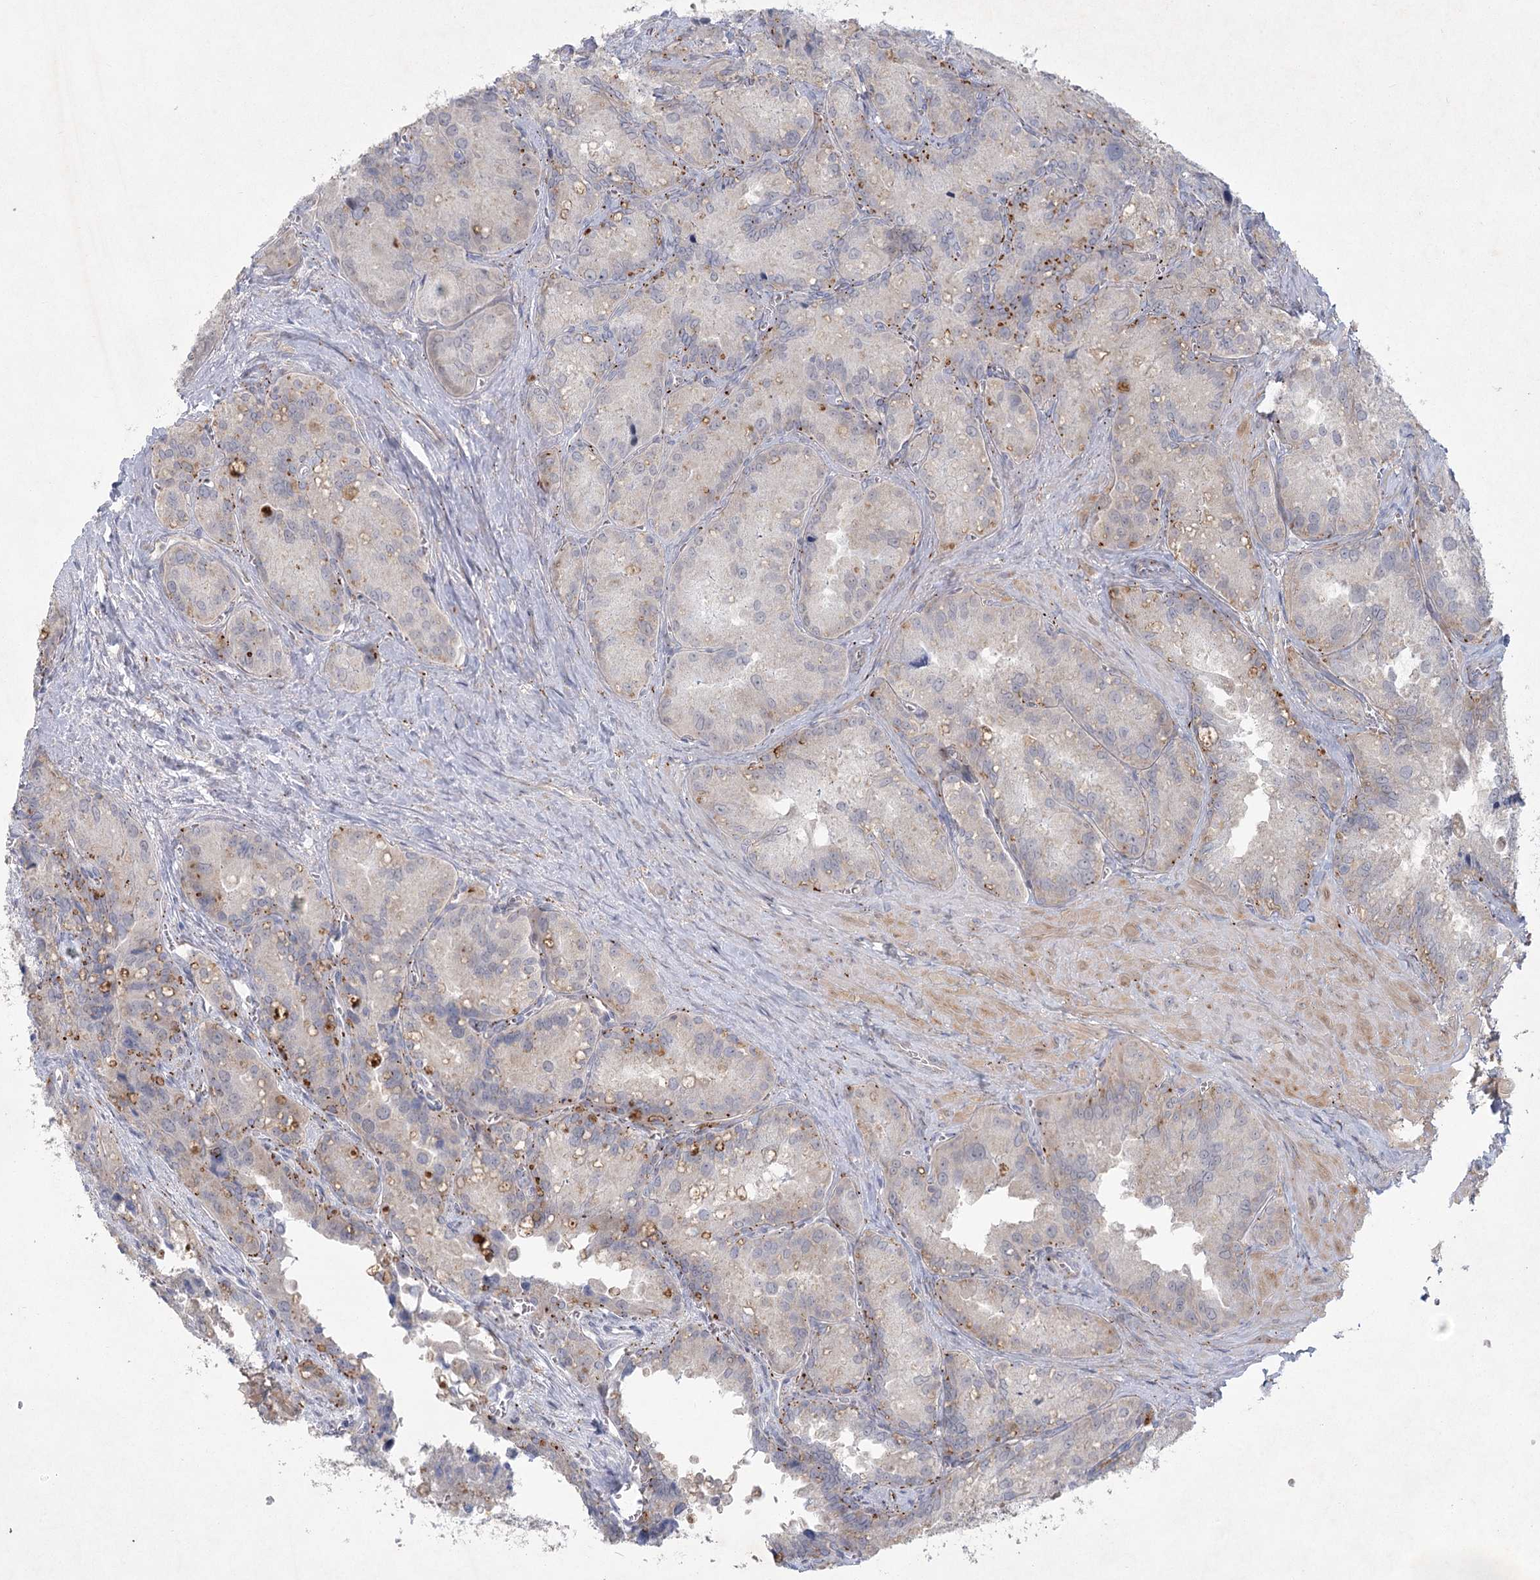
{"staining": {"intensity": "moderate", "quantity": "<25%", "location": "cytoplasmic/membranous"}, "tissue": "seminal vesicle", "cell_type": "Glandular cells", "image_type": "normal", "snomed": [{"axis": "morphology", "description": "Normal tissue, NOS"}, {"axis": "topography", "description": "Seminal veicle"}], "caption": "The image reveals immunohistochemical staining of unremarkable seminal vesicle. There is moderate cytoplasmic/membranous expression is seen in about <25% of glandular cells.", "gene": "FAM110C", "patient": {"sex": "male", "age": 62}}